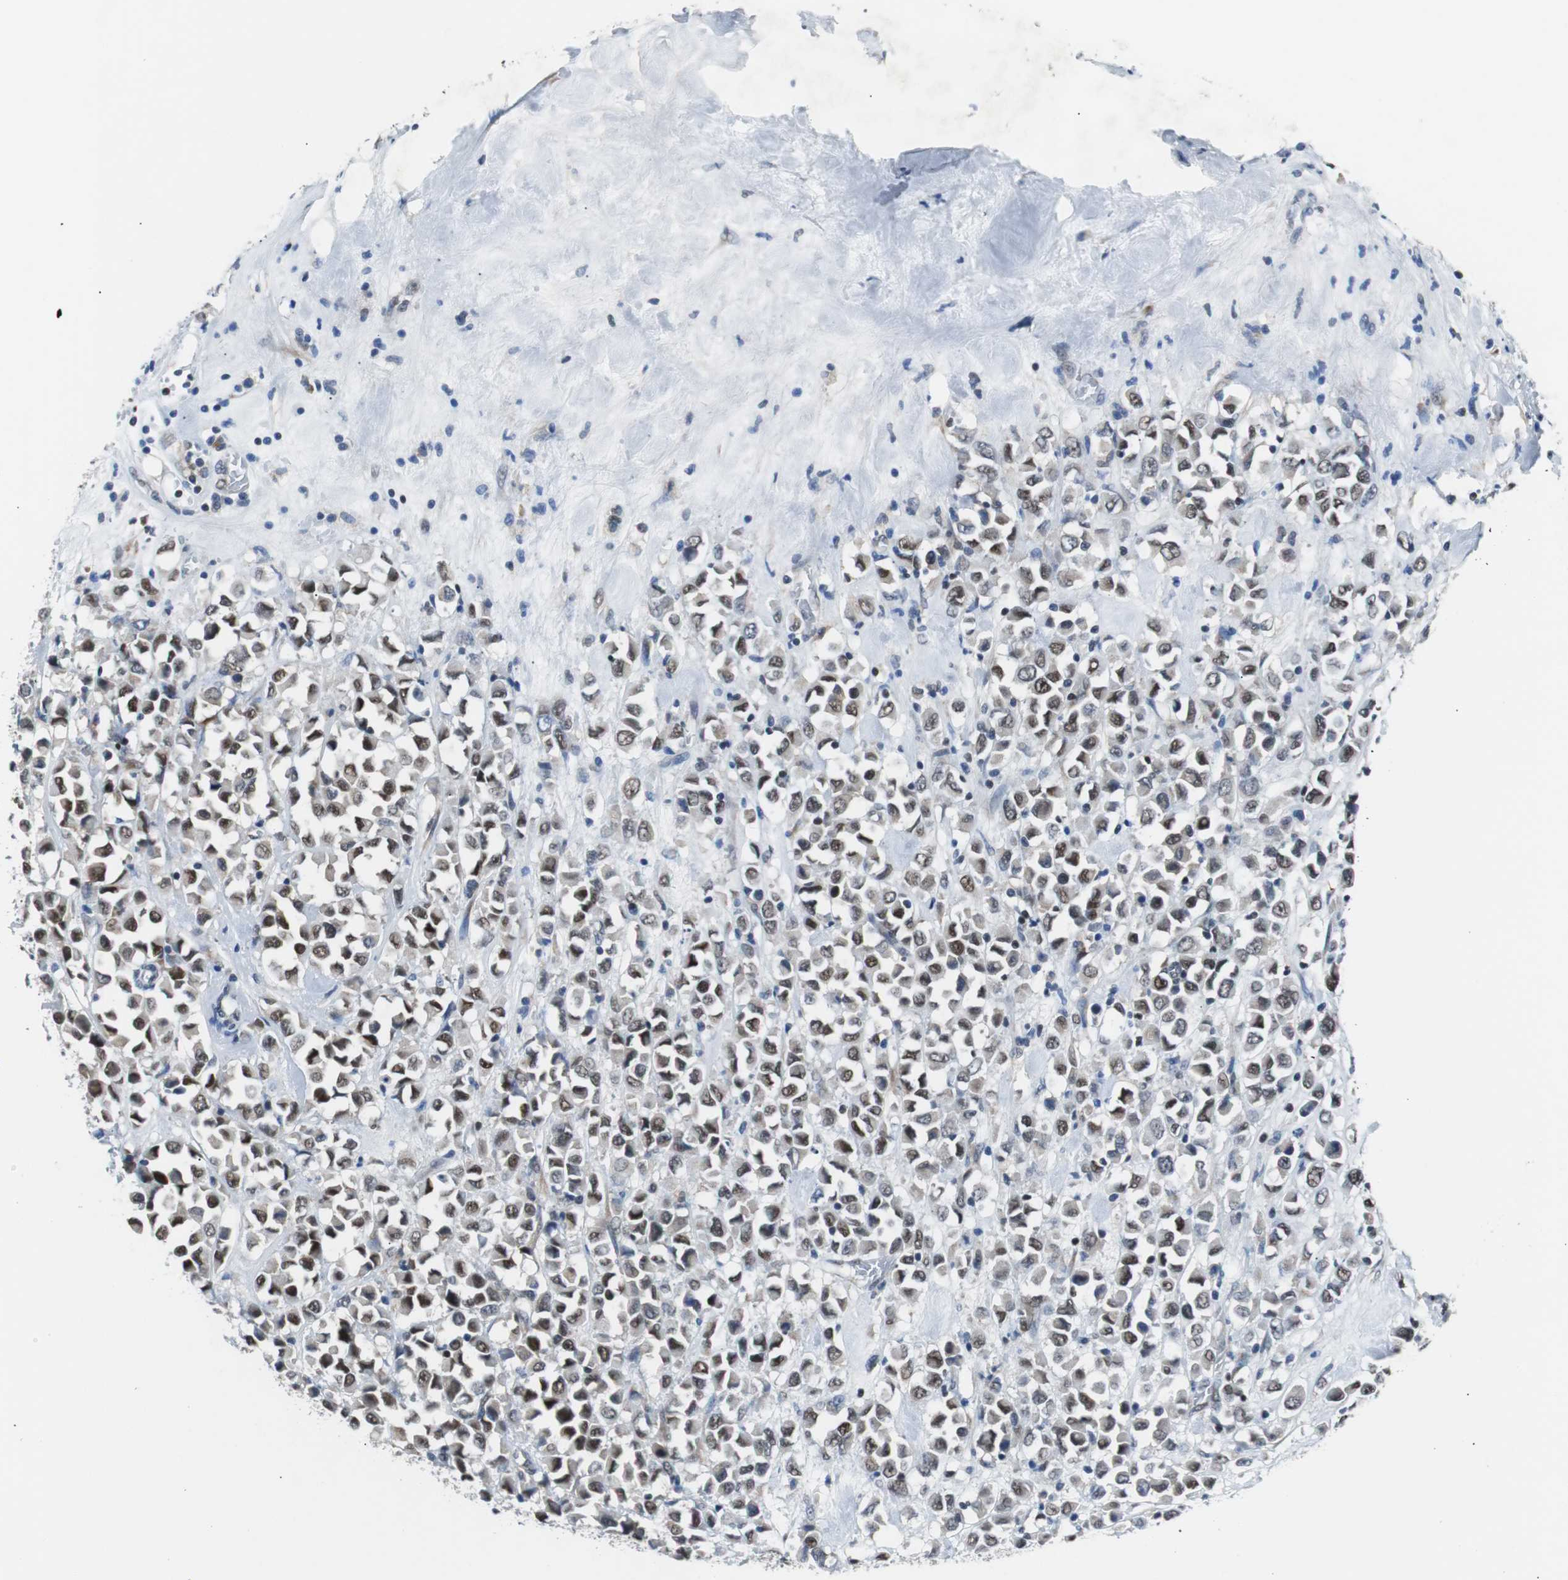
{"staining": {"intensity": "weak", "quantity": "25%-75%", "location": "nuclear"}, "tissue": "breast cancer", "cell_type": "Tumor cells", "image_type": "cancer", "snomed": [{"axis": "morphology", "description": "Duct carcinoma"}, {"axis": "topography", "description": "Breast"}], "caption": "The histopathology image shows immunohistochemical staining of breast intraductal carcinoma. There is weak nuclear expression is identified in approximately 25%-75% of tumor cells. The protein of interest is shown in brown color, while the nuclei are stained blue.", "gene": "USP28", "patient": {"sex": "female", "age": 61}}